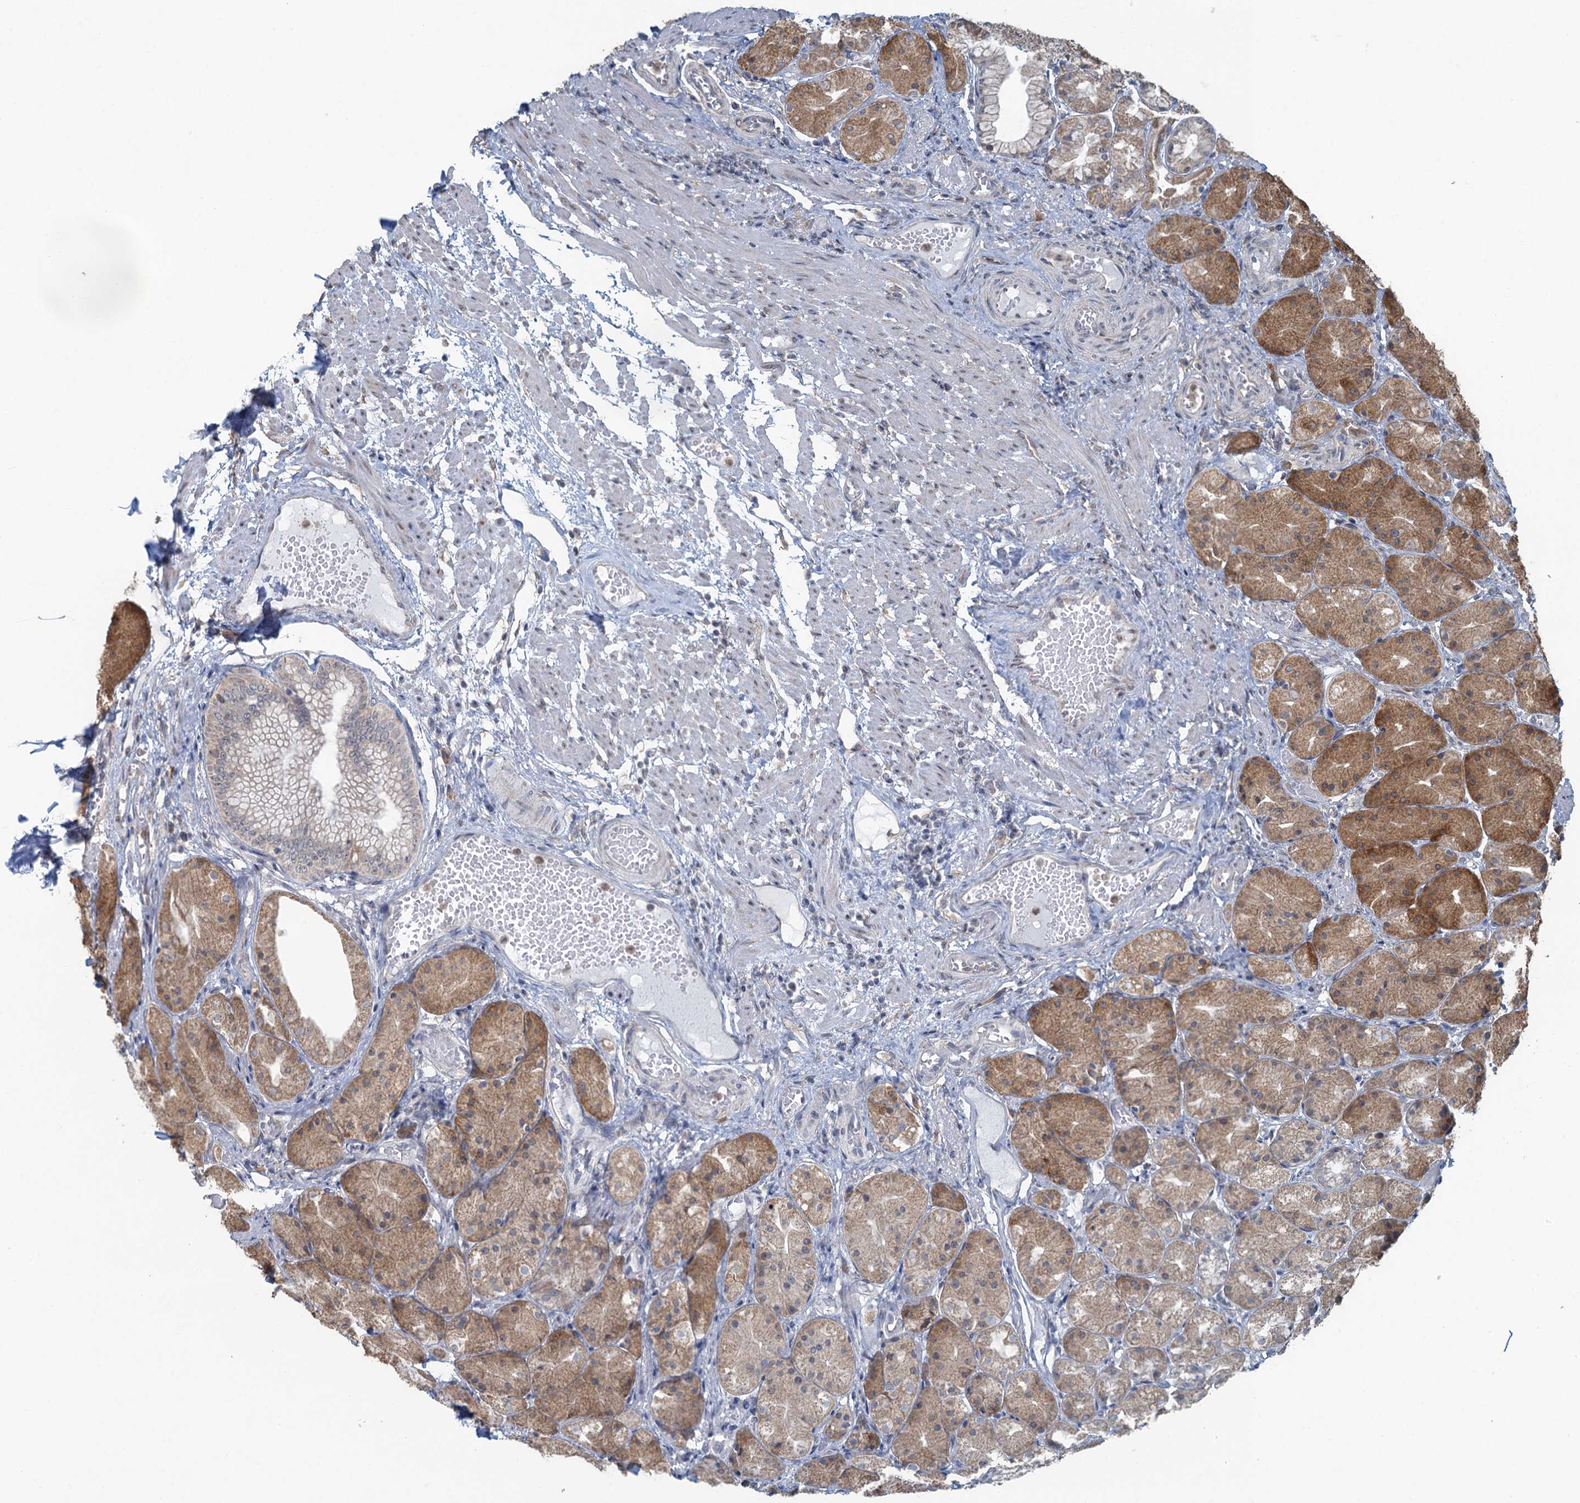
{"staining": {"intensity": "moderate", "quantity": "25%-75%", "location": "cytoplasmic/membranous"}, "tissue": "stomach", "cell_type": "Glandular cells", "image_type": "normal", "snomed": [{"axis": "morphology", "description": "Normal tissue, NOS"}, {"axis": "topography", "description": "Stomach, upper"}], "caption": "A micrograph of stomach stained for a protein demonstrates moderate cytoplasmic/membranous brown staining in glandular cells. Nuclei are stained in blue.", "gene": "TEX35", "patient": {"sex": "male", "age": 72}}